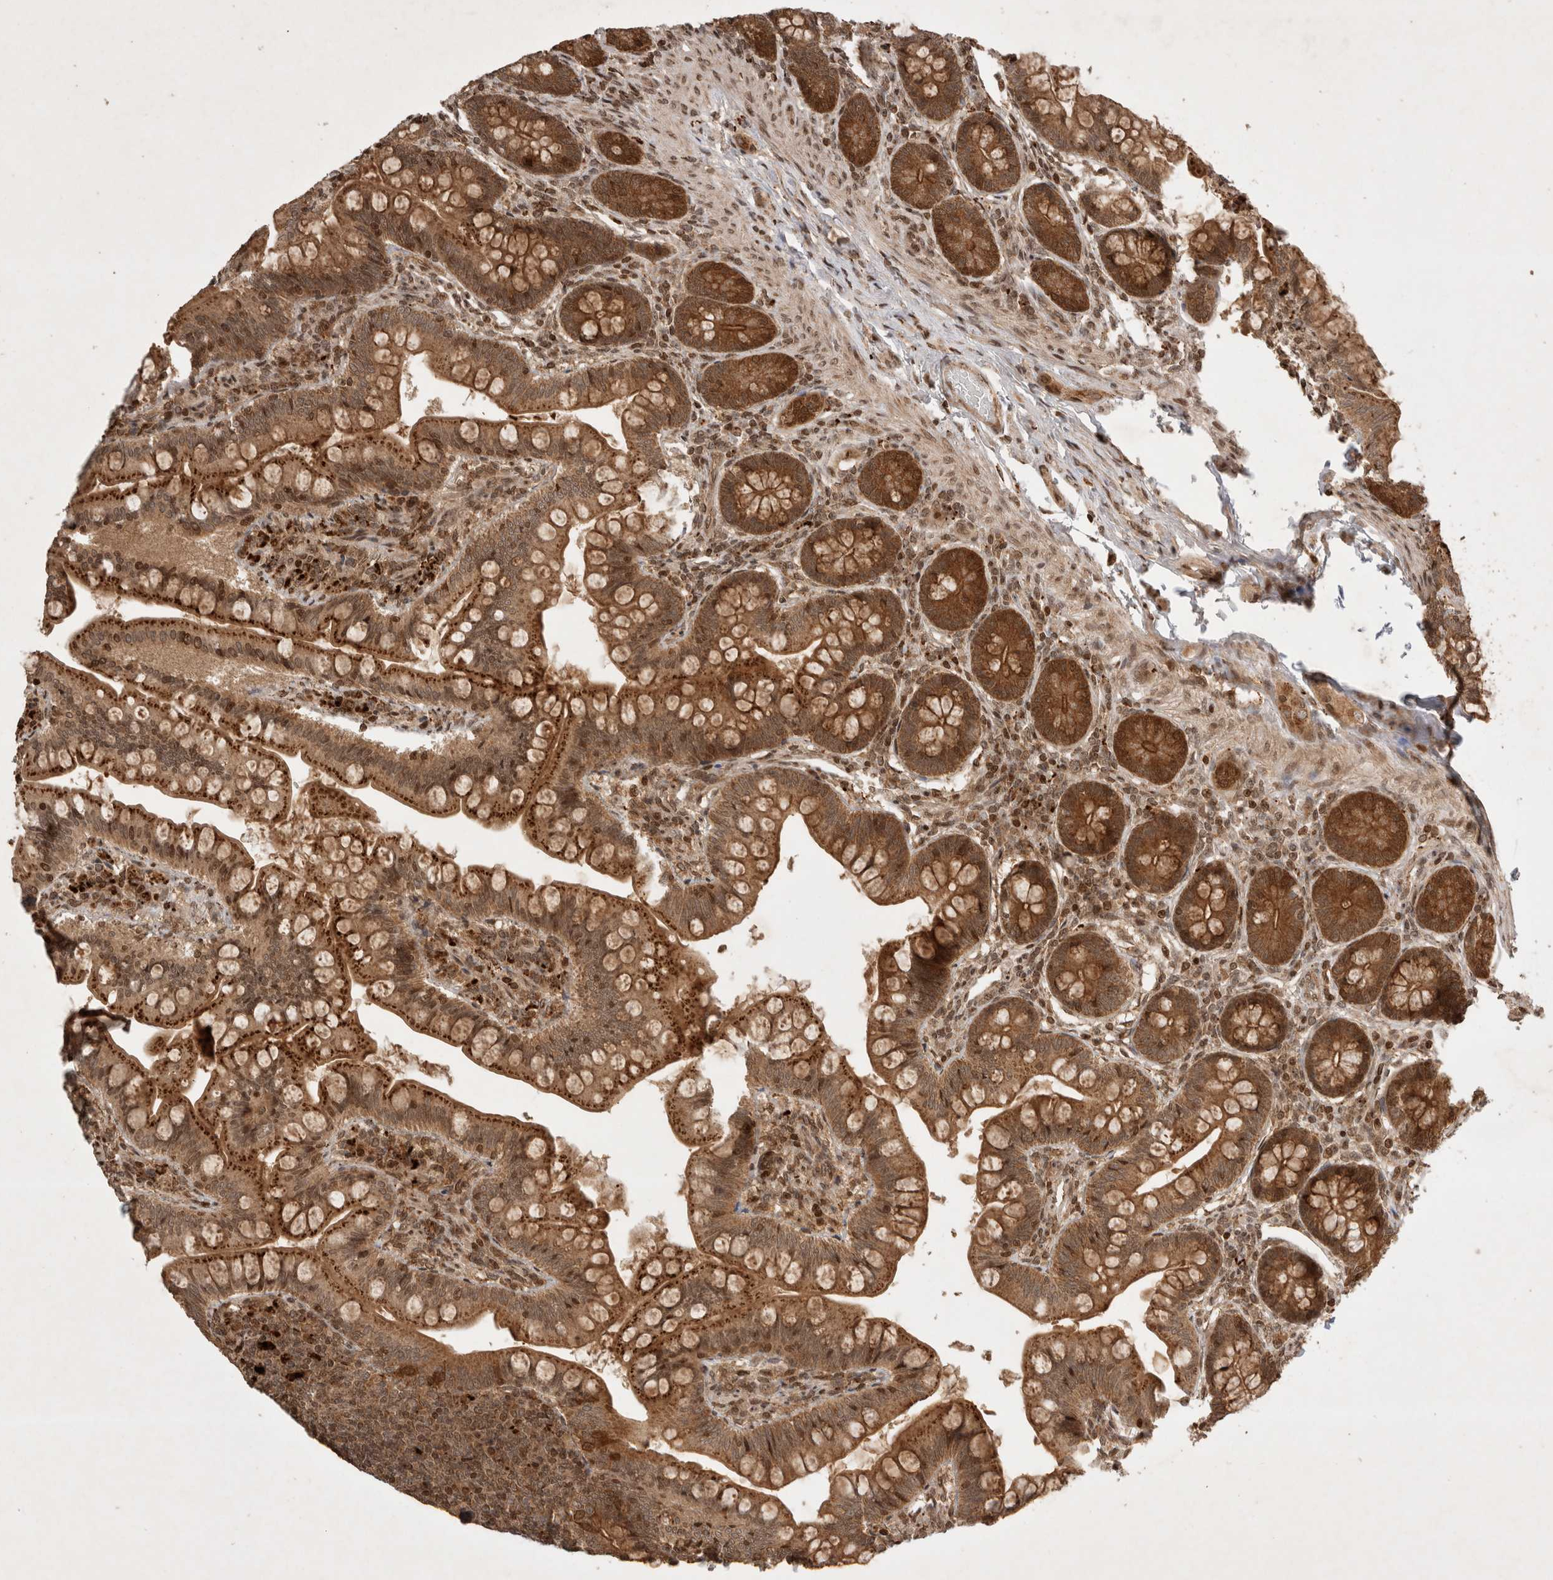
{"staining": {"intensity": "strong", "quantity": ">75%", "location": "cytoplasmic/membranous"}, "tissue": "small intestine", "cell_type": "Glandular cells", "image_type": "normal", "snomed": [{"axis": "morphology", "description": "Normal tissue, NOS"}, {"axis": "topography", "description": "Small intestine"}], "caption": "Immunohistochemistry (IHC) (DAB (3,3'-diaminobenzidine)) staining of normal human small intestine exhibits strong cytoplasmic/membranous protein staining in about >75% of glandular cells.", "gene": "FAM221A", "patient": {"sex": "male", "age": 7}}